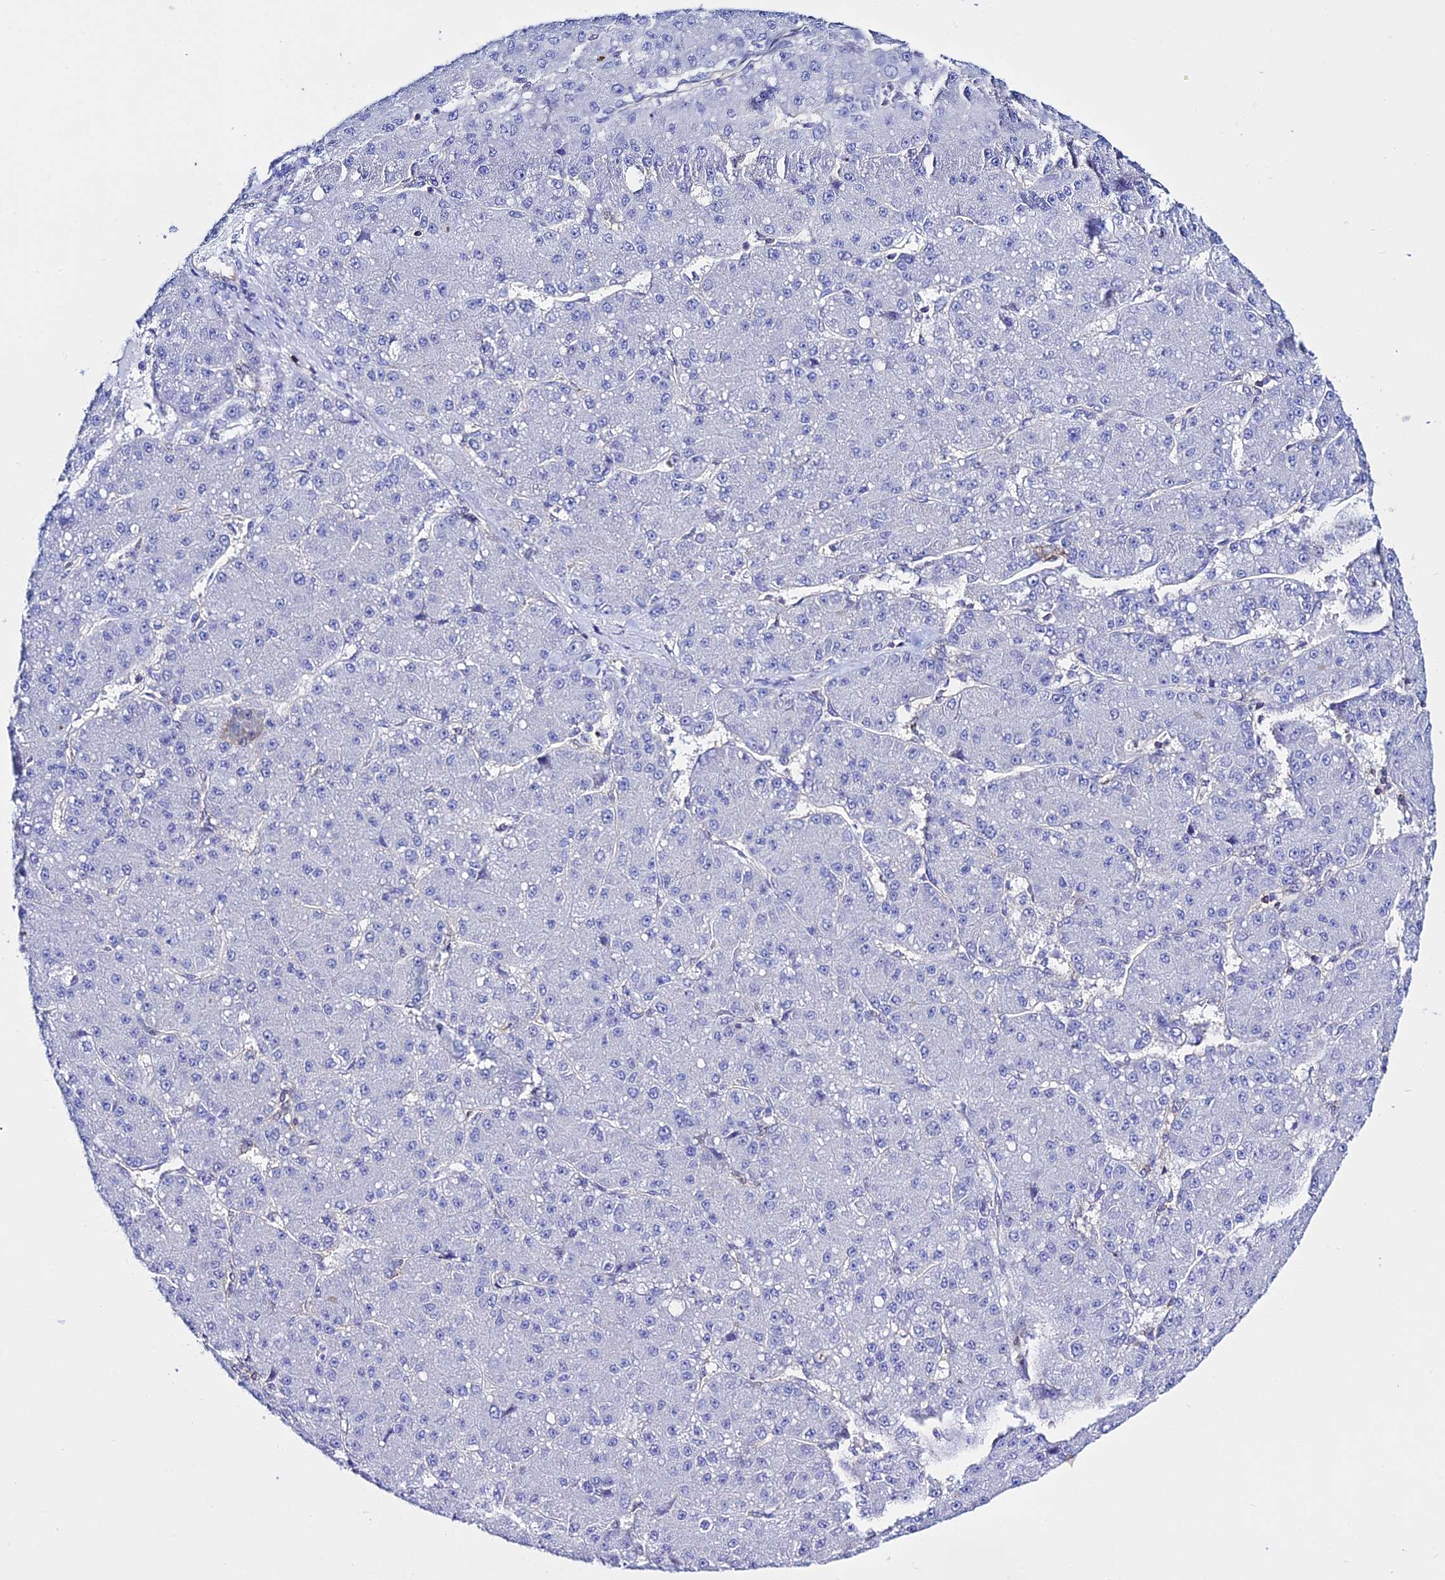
{"staining": {"intensity": "negative", "quantity": "none", "location": "none"}, "tissue": "liver cancer", "cell_type": "Tumor cells", "image_type": "cancer", "snomed": [{"axis": "morphology", "description": "Carcinoma, Hepatocellular, NOS"}, {"axis": "topography", "description": "Liver"}], "caption": "Protein analysis of liver hepatocellular carcinoma shows no significant staining in tumor cells.", "gene": "S100A16", "patient": {"sex": "male", "age": 67}}